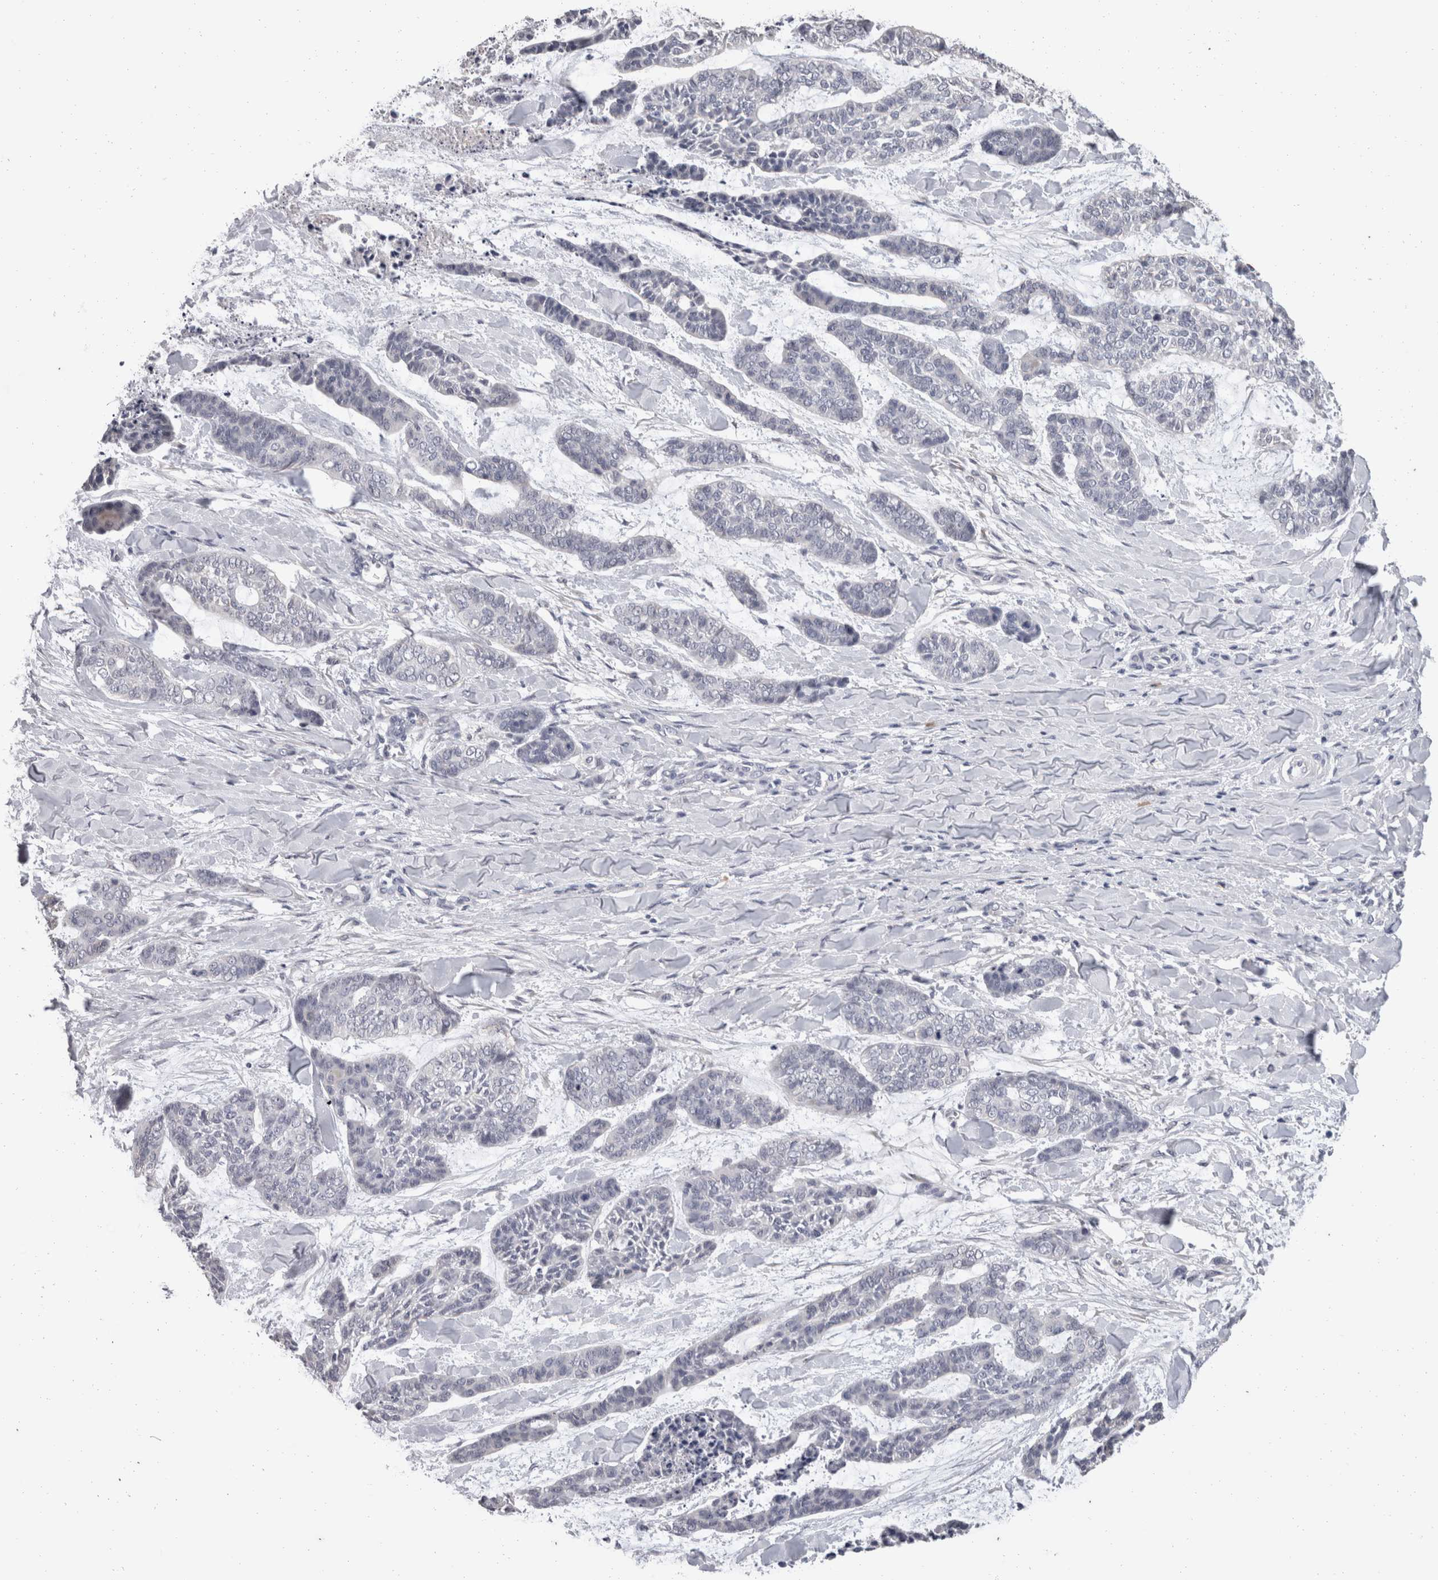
{"staining": {"intensity": "negative", "quantity": "none", "location": "none"}, "tissue": "skin cancer", "cell_type": "Tumor cells", "image_type": "cancer", "snomed": [{"axis": "morphology", "description": "Basal cell carcinoma"}, {"axis": "topography", "description": "Skin"}], "caption": "Immunohistochemistry micrograph of neoplastic tissue: human skin cancer stained with DAB (3,3'-diaminobenzidine) exhibits no significant protein staining in tumor cells.", "gene": "FHOD3", "patient": {"sex": "female", "age": 64}}